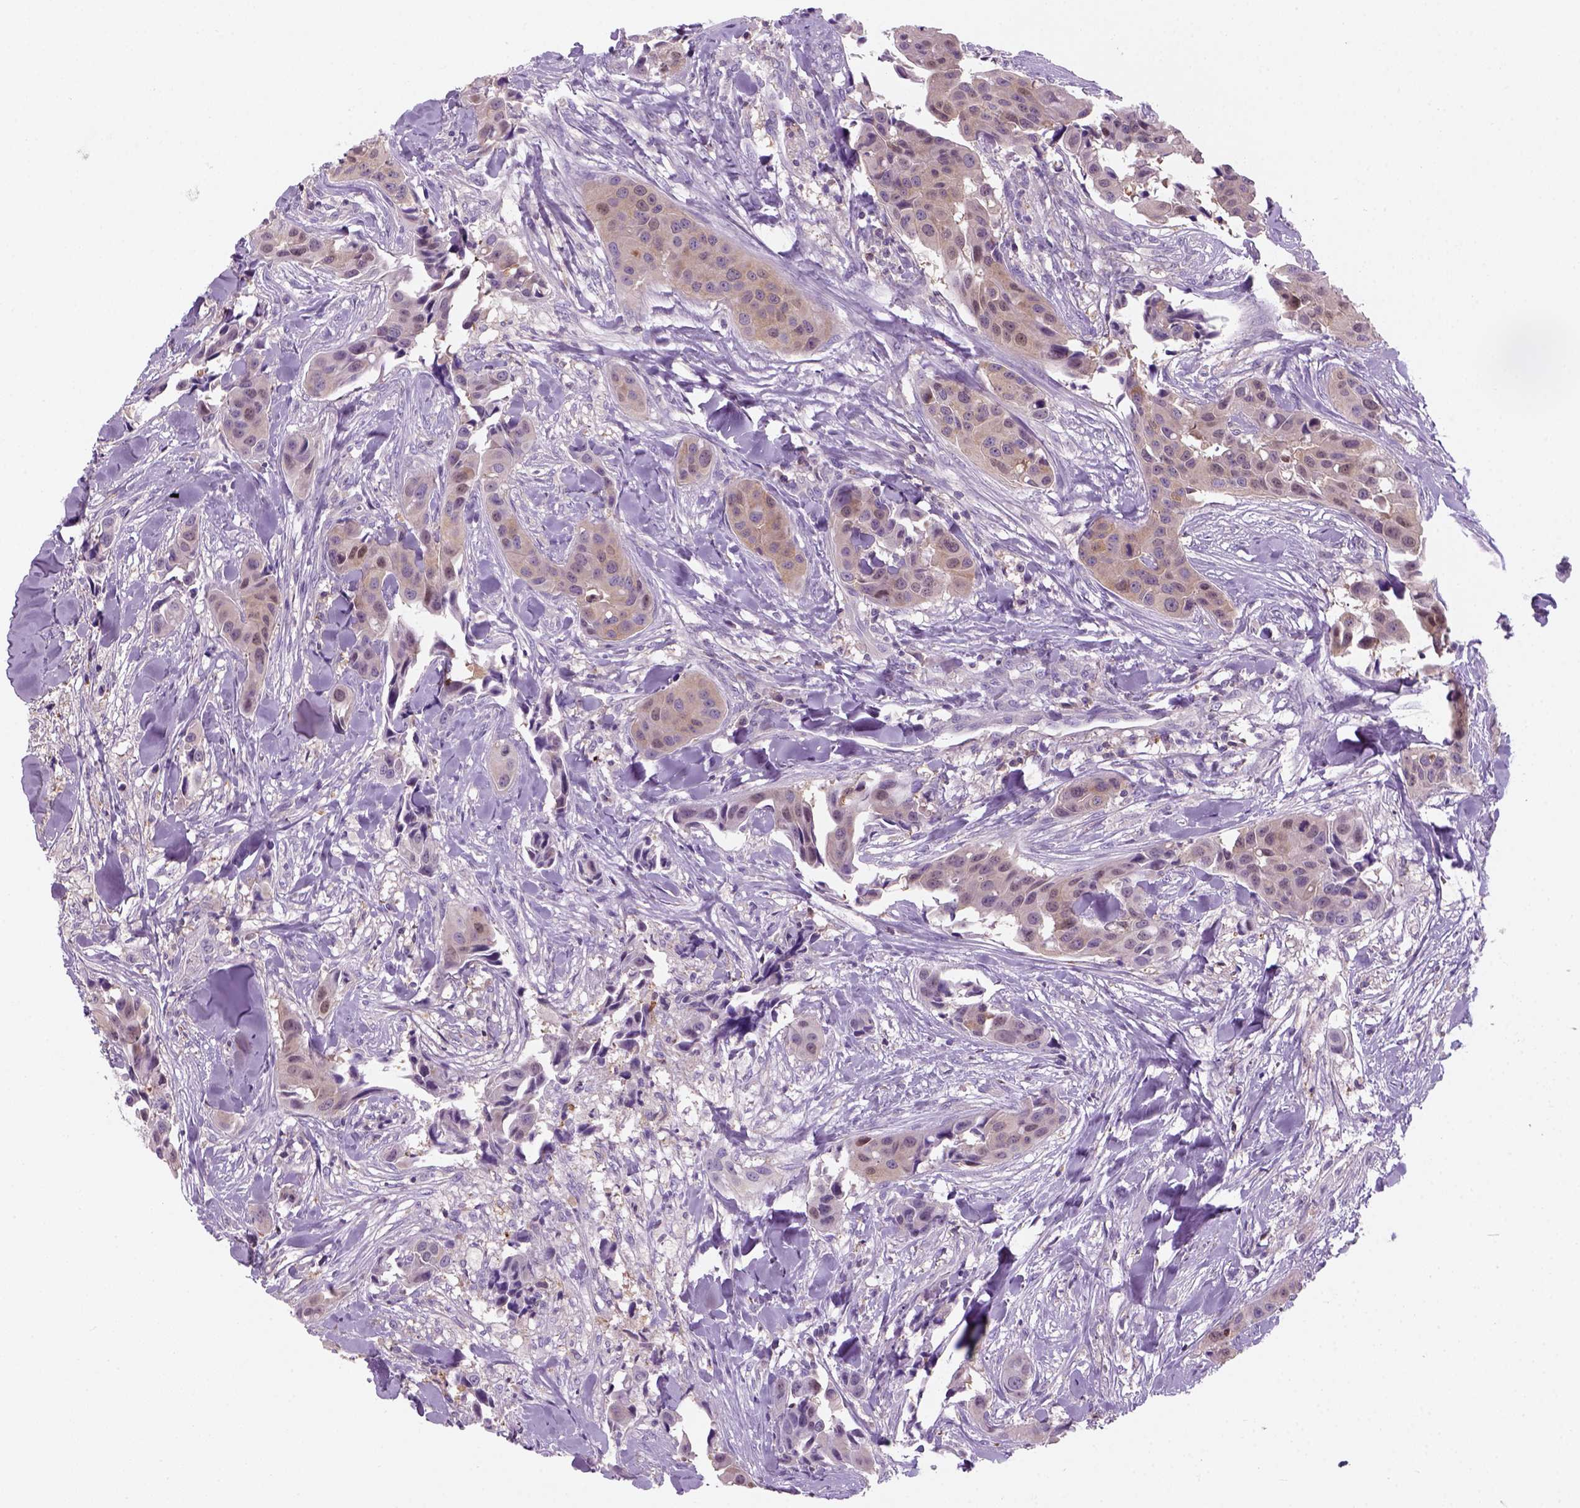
{"staining": {"intensity": "weak", "quantity": "25%-75%", "location": "cytoplasmic/membranous"}, "tissue": "head and neck cancer", "cell_type": "Tumor cells", "image_type": "cancer", "snomed": [{"axis": "morphology", "description": "Adenocarcinoma, NOS"}, {"axis": "topography", "description": "Head-Neck"}], "caption": "This image displays immunohistochemistry staining of adenocarcinoma (head and neck), with low weak cytoplasmic/membranous staining in approximately 25%-75% of tumor cells.", "gene": "GOT1", "patient": {"sex": "male", "age": 76}}